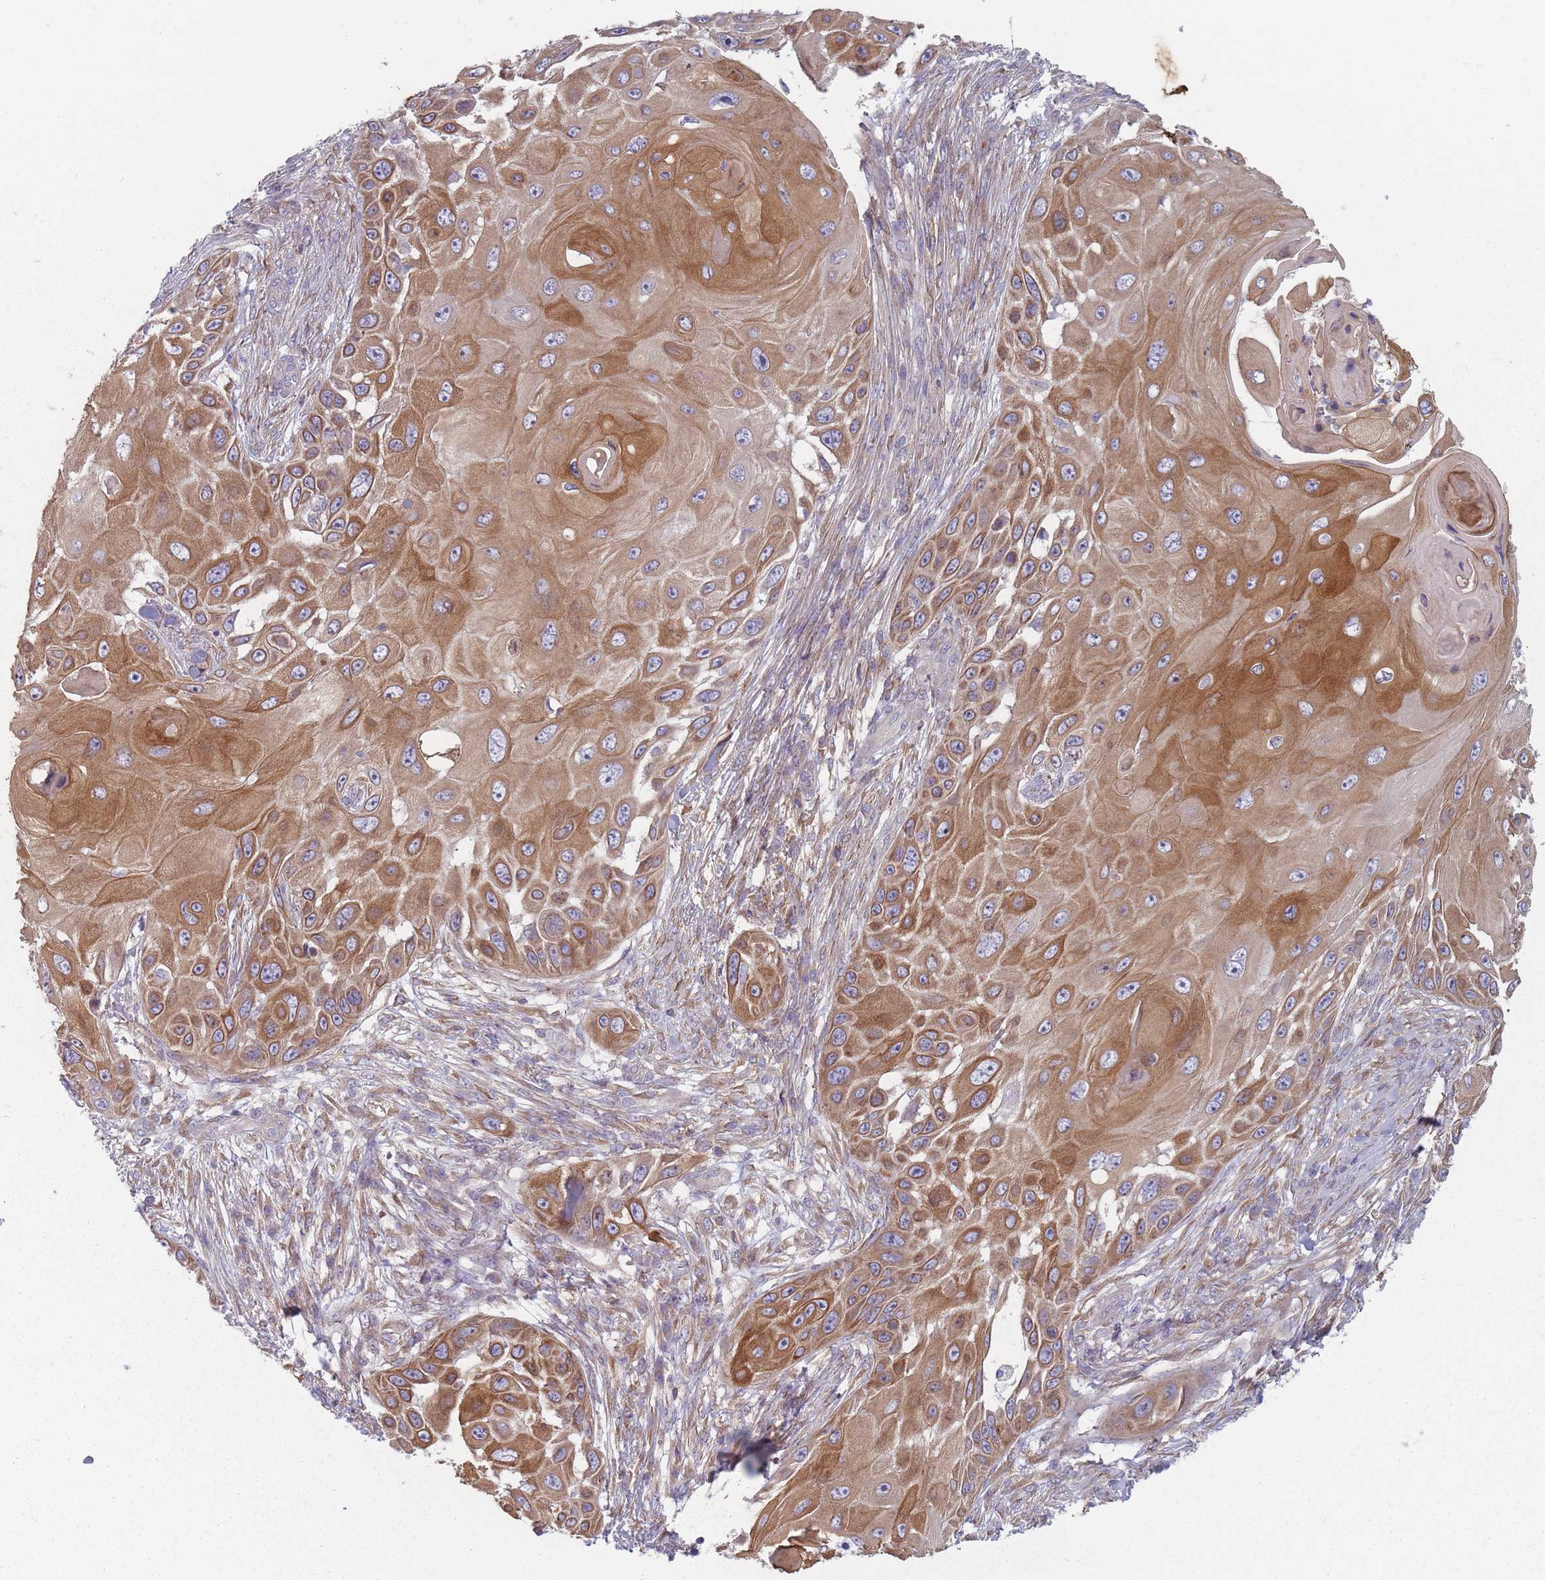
{"staining": {"intensity": "moderate", "quantity": ">75%", "location": "cytoplasmic/membranous"}, "tissue": "skin cancer", "cell_type": "Tumor cells", "image_type": "cancer", "snomed": [{"axis": "morphology", "description": "Squamous cell carcinoma, NOS"}, {"axis": "topography", "description": "Skin"}], "caption": "Immunohistochemistry of human skin cancer (squamous cell carcinoma) exhibits medium levels of moderate cytoplasmic/membranous positivity in about >75% of tumor cells. (IHC, brightfield microscopy, high magnification).", "gene": "HSBP1L1", "patient": {"sex": "female", "age": 44}}